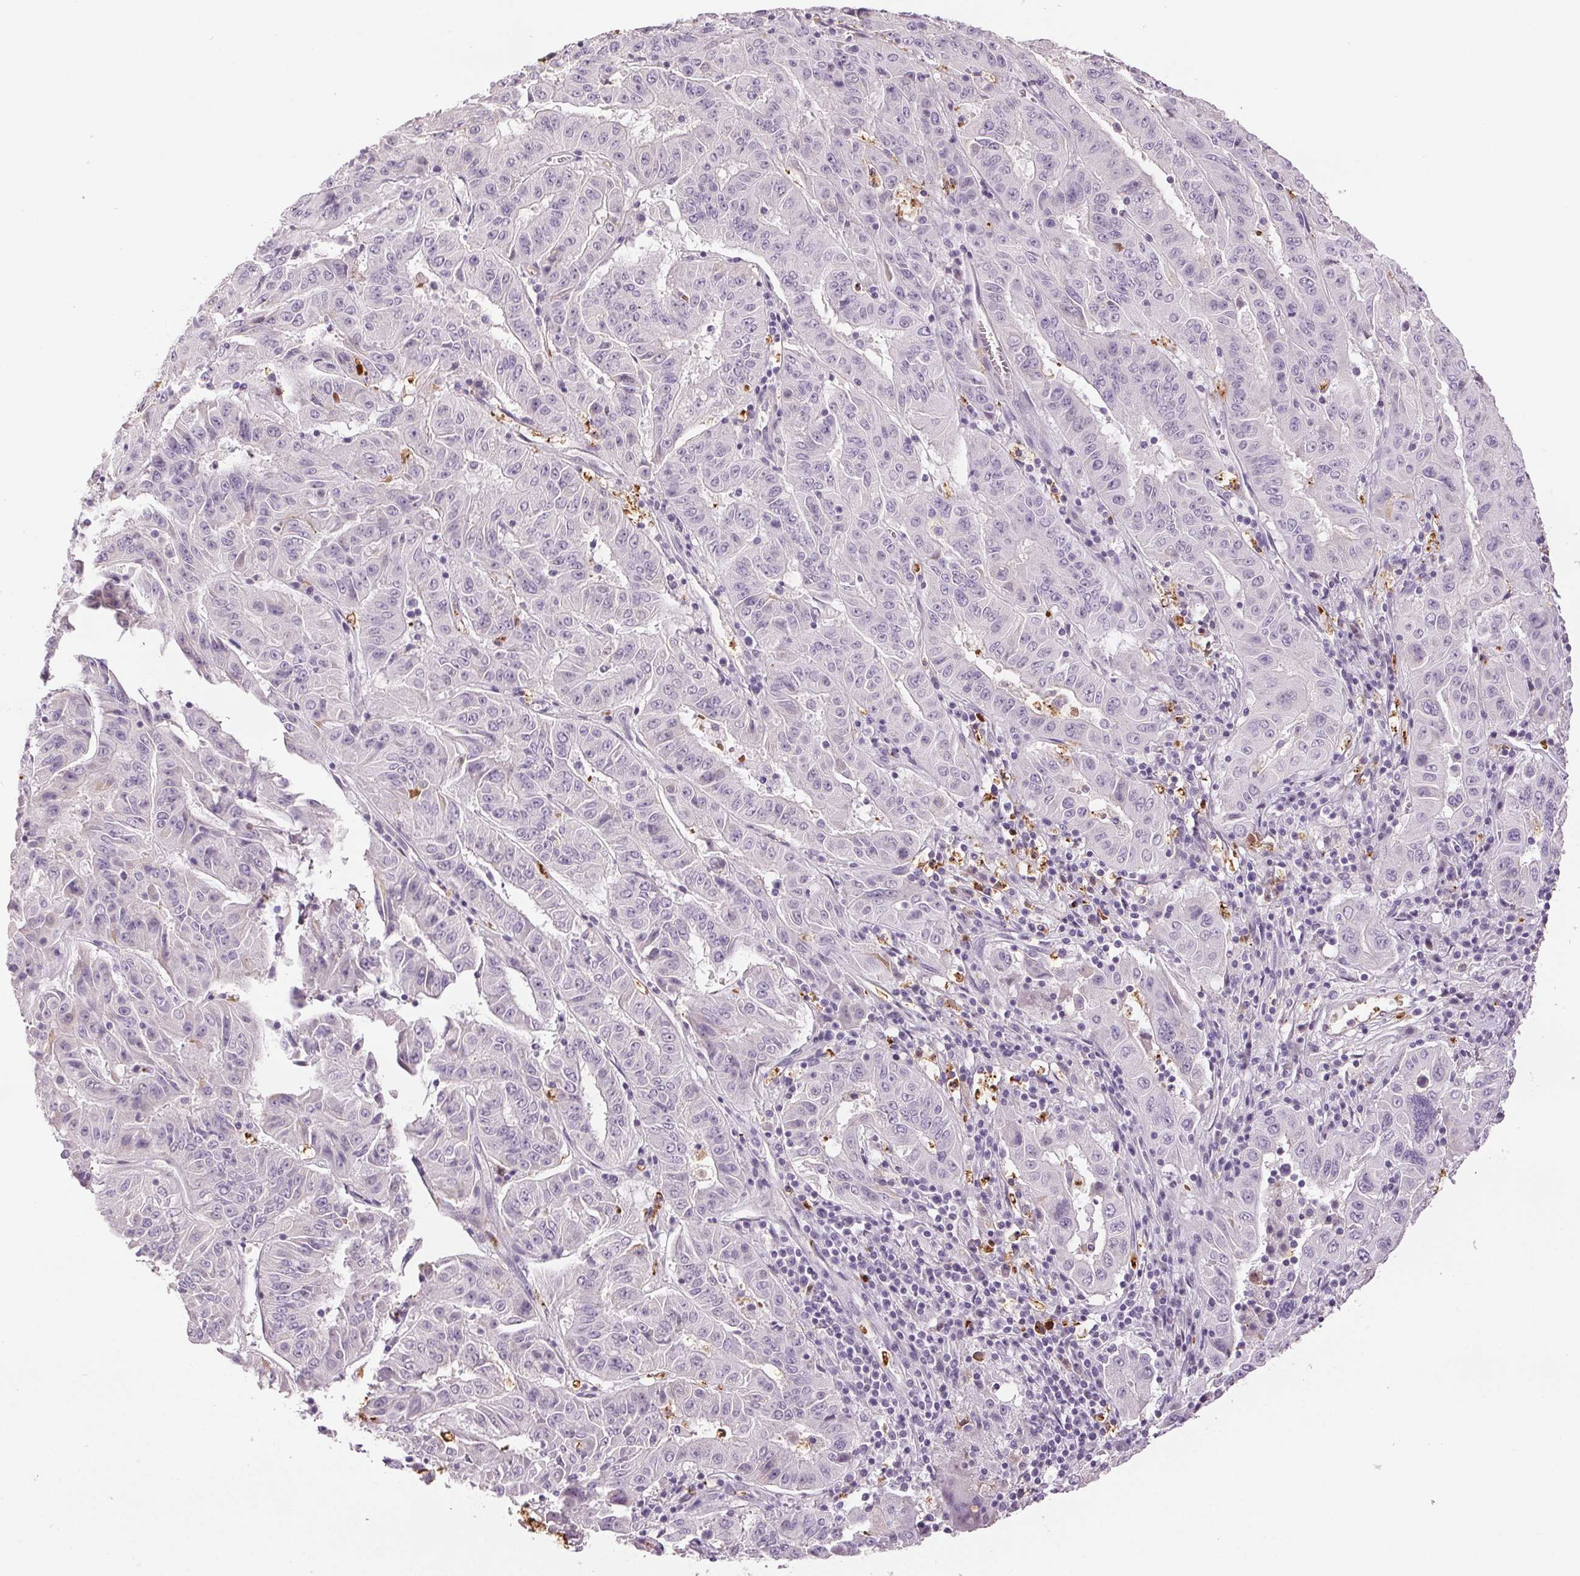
{"staining": {"intensity": "negative", "quantity": "none", "location": "none"}, "tissue": "pancreatic cancer", "cell_type": "Tumor cells", "image_type": "cancer", "snomed": [{"axis": "morphology", "description": "Adenocarcinoma, NOS"}, {"axis": "topography", "description": "Pancreas"}], "caption": "Tumor cells are negative for brown protein staining in pancreatic adenocarcinoma. (Brightfield microscopy of DAB (3,3'-diaminobenzidine) IHC at high magnification).", "gene": "LTF", "patient": {"sex": "male", "age": 63}}